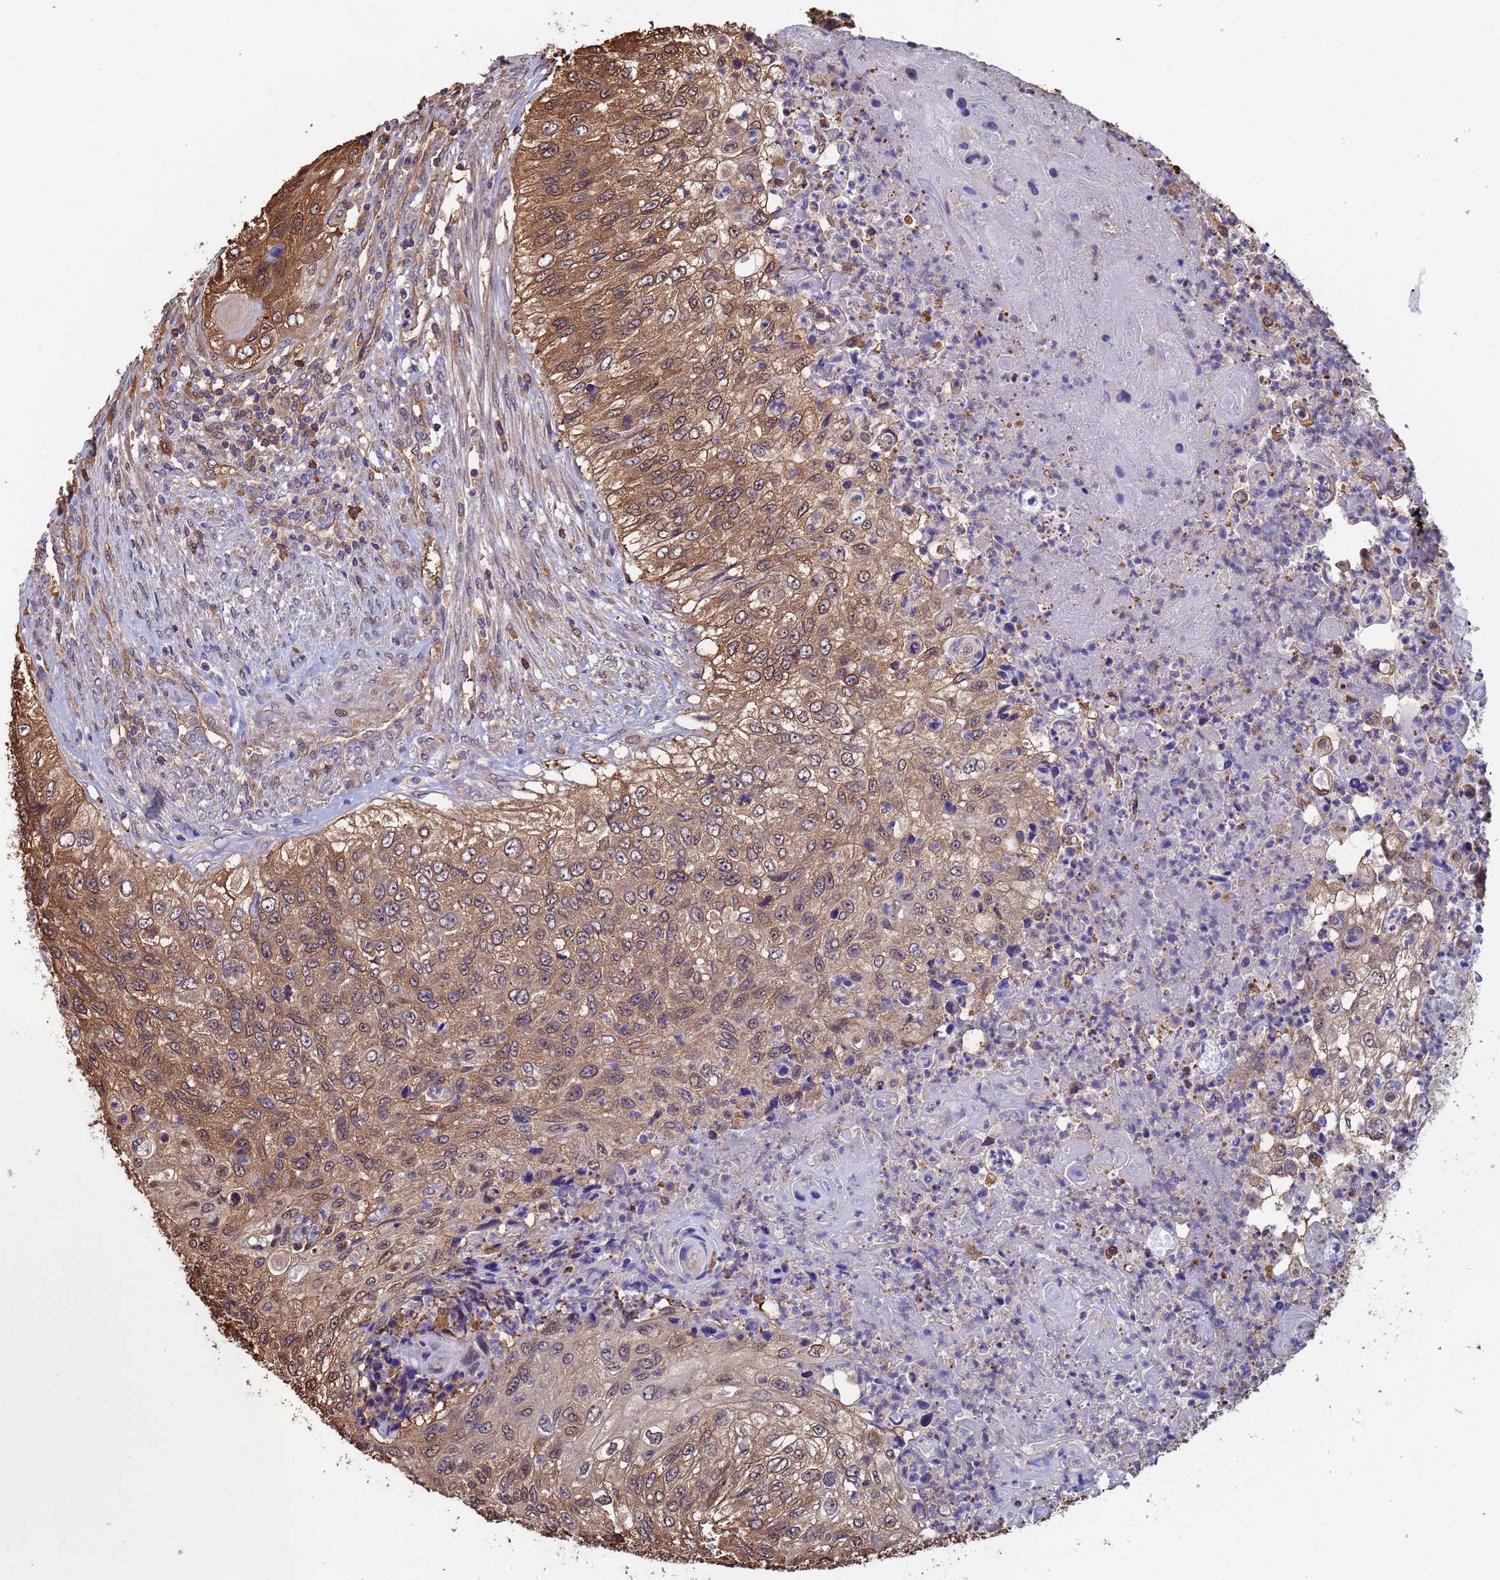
{"staining": {"intensity": "moderate", "quantity": ">75%", "location": "cytoplasmic/membranous,nuclear"}, "tissue": "urothelial cancer", "cell_type": "Tumor cells", "image_type": "cancer", "snomed": [{"axis": "morphology", "description": "Urothelial carcinoma, High grade"}, {"axis": "topography", "description": "Urinary bladder"}], "caption": "High-grade urothelial carcinoma stained with a protein marker exhibits moderate staining in tumor cells.", "gene": "FAM25A", "patient": {"sex": "female", "age": 60}}